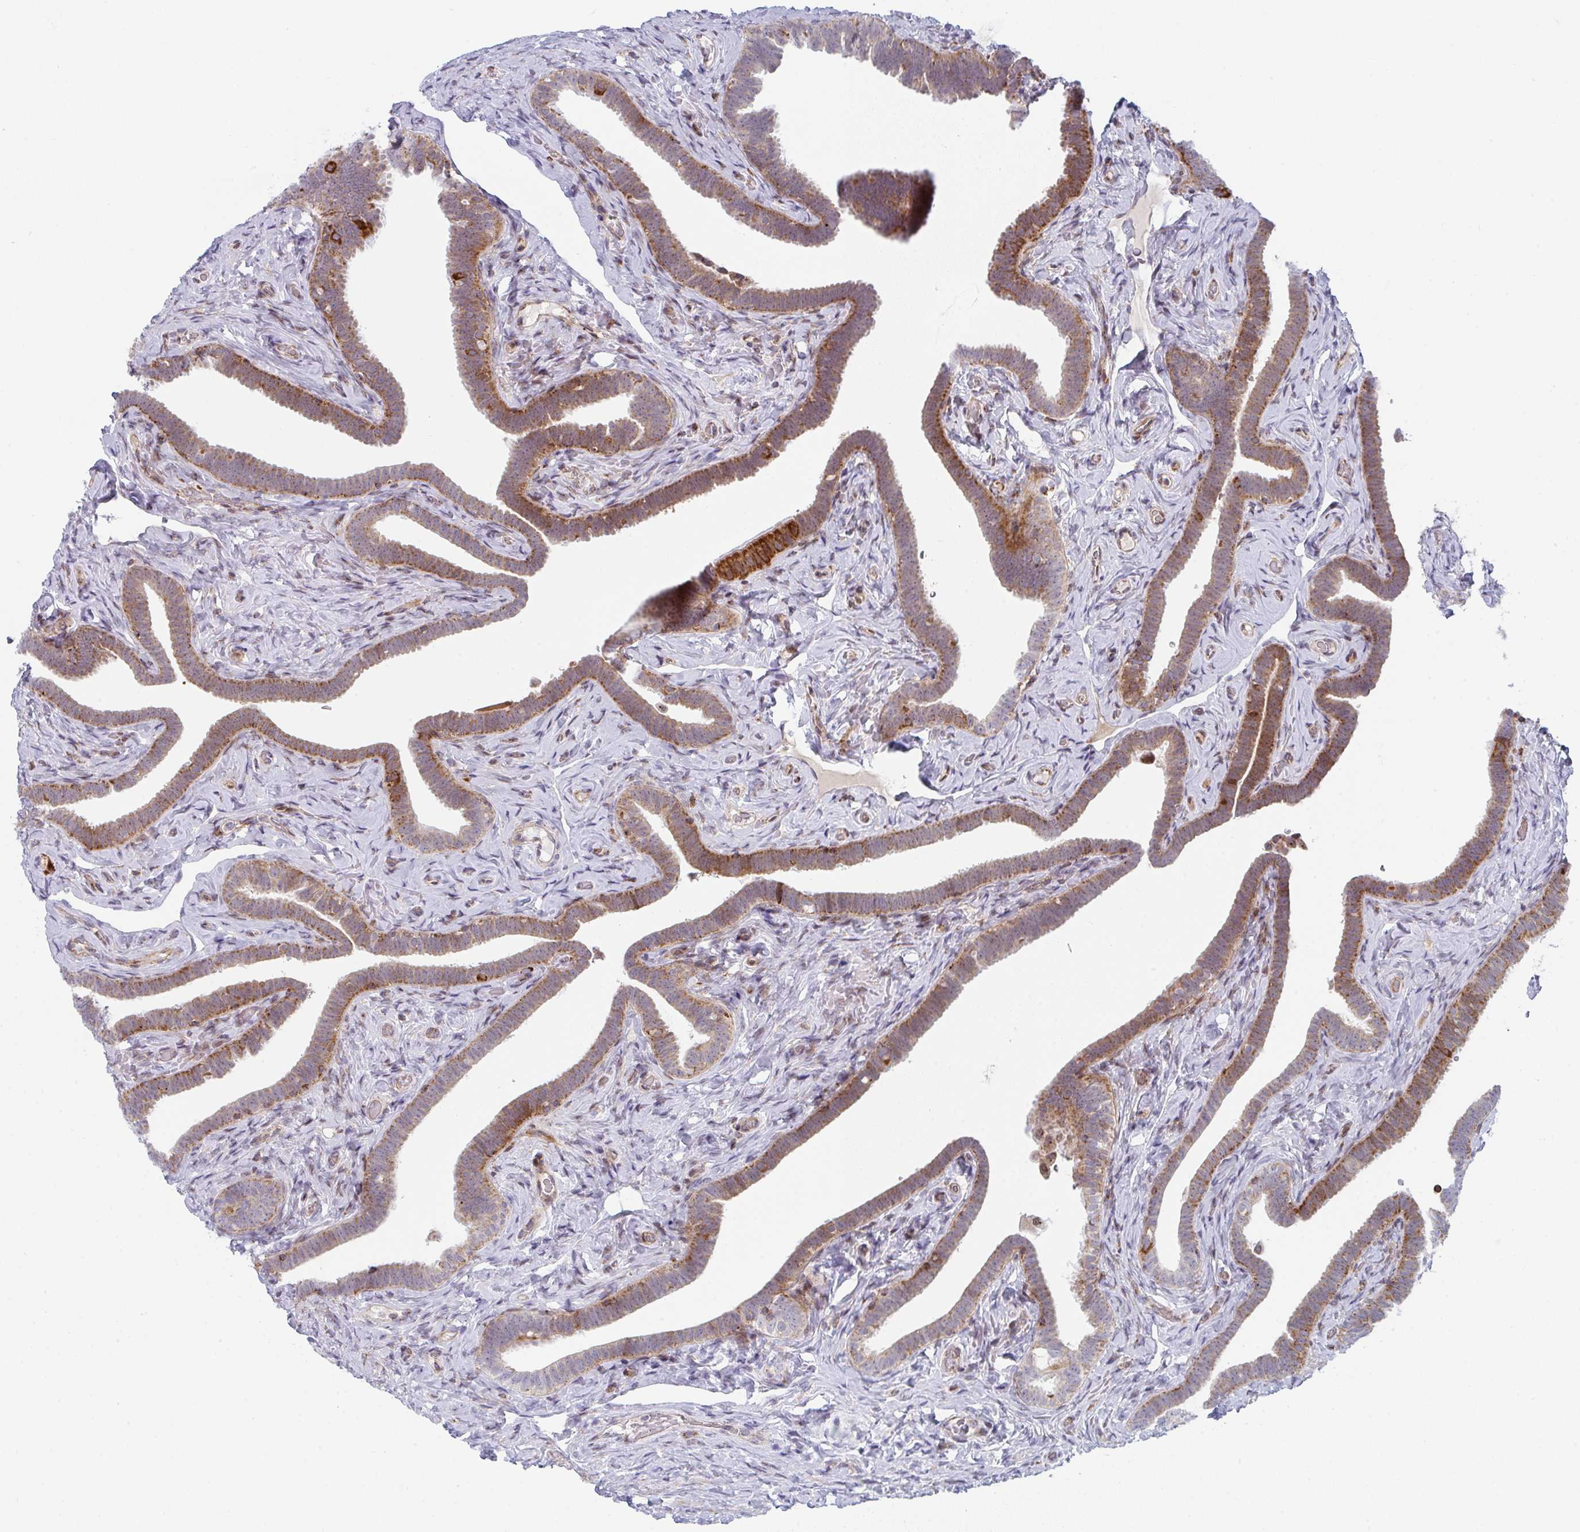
{"staining": {"intensity": "moderate", "quantity": ">75%", "location": "cytoplasmic/membranous"}, "tissue": "fallopian tube", "cell_type": "Glandular cells", "image_type": "normal", "snomed": [{"axis": "morphology", "description": "Normal tissue, NOS"}, {"axis": "topography", "description": "Fallopian tube"}], "caption": "This photomicrograph exhibits benign fallopian tube stained with IHC to label a protein in brown. The cytoplasmic/membranous of glandular cells show moderate positivity for the protein. Nuclei are counter-stained blue.", "gene": "PRKCH", "patient": {"sex": "female", "age": 69}}